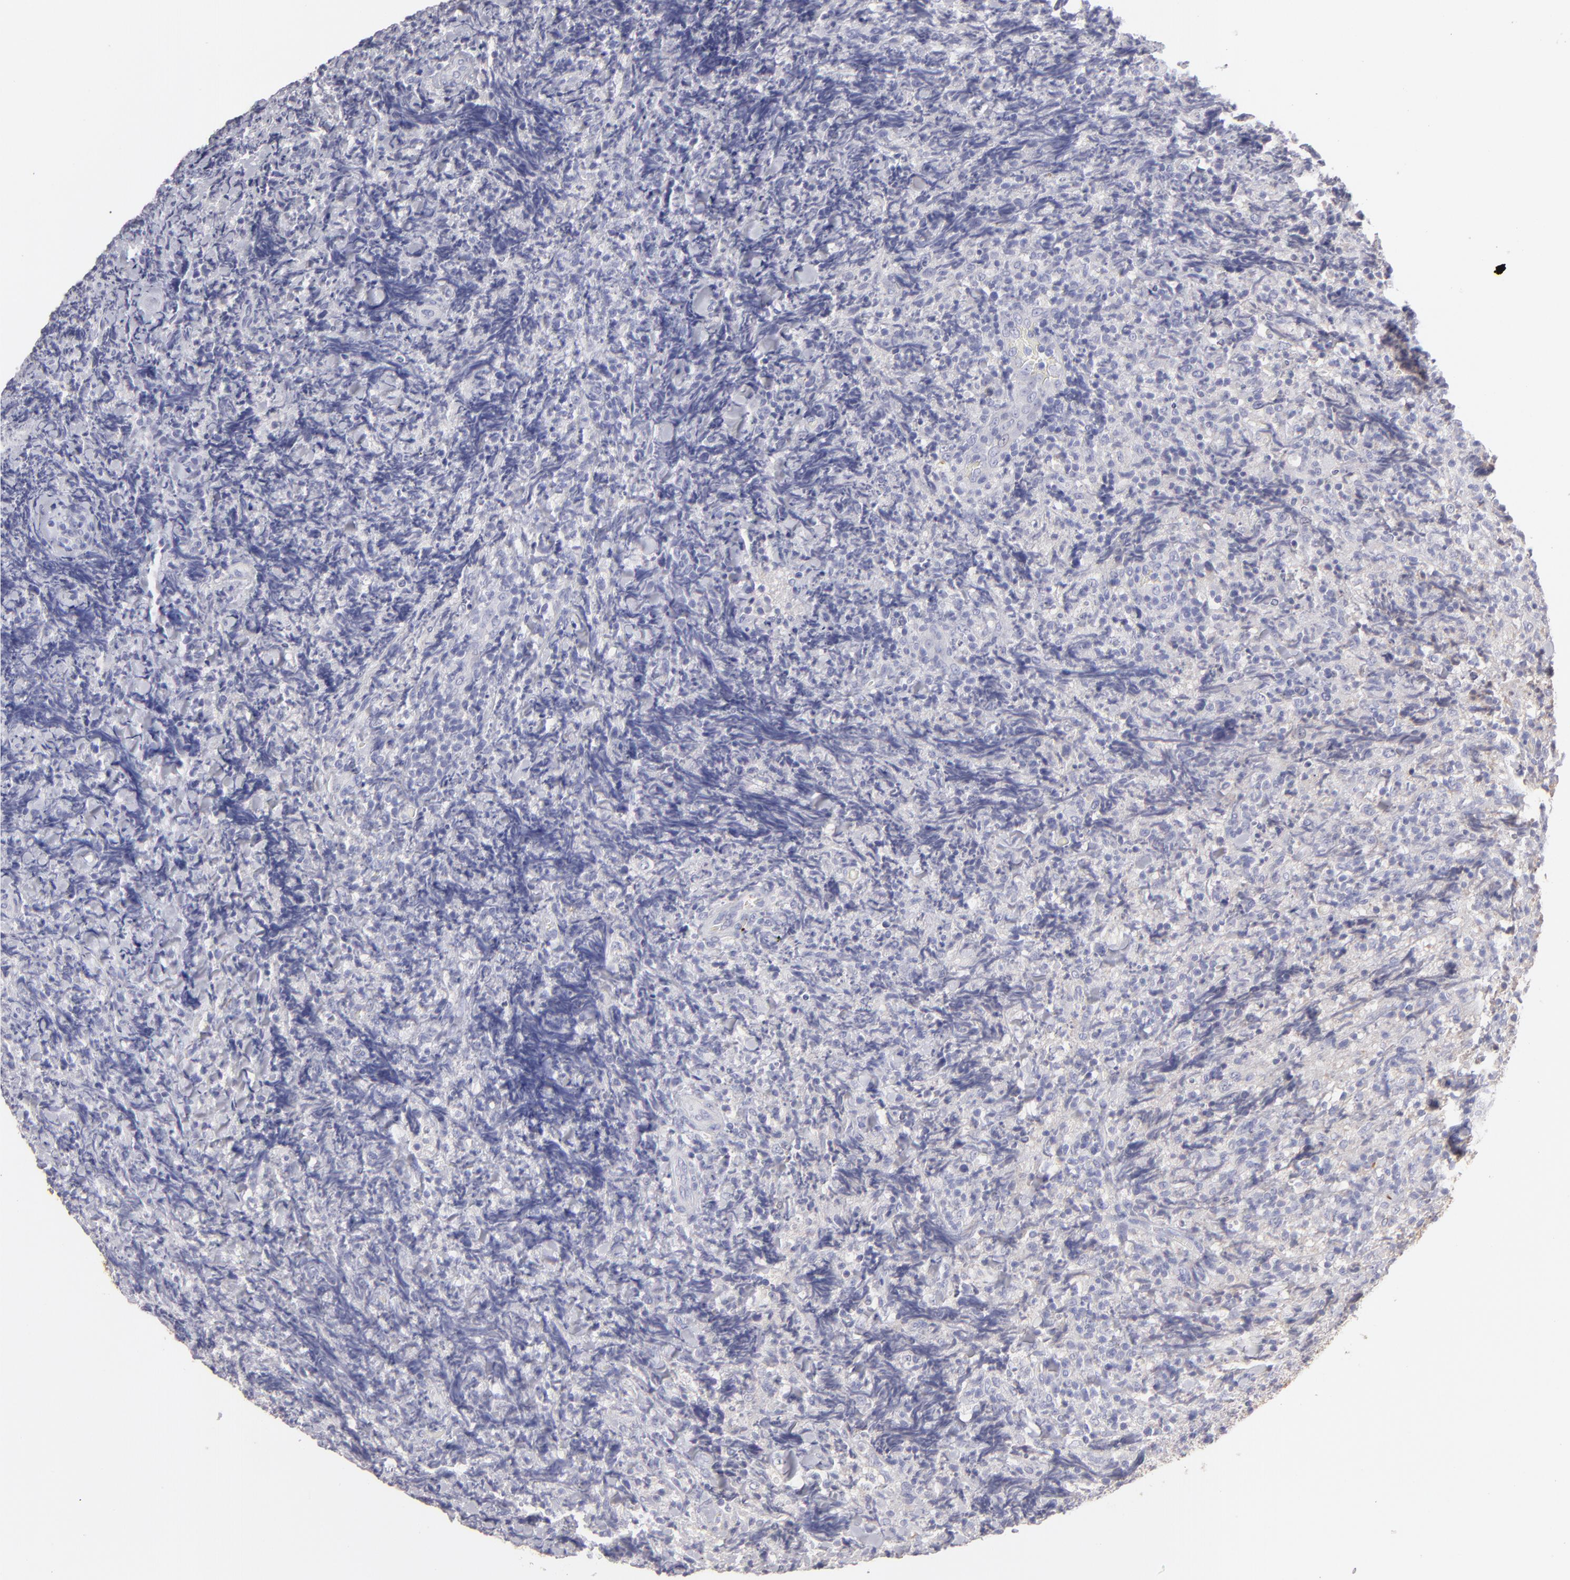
{"staining": {"intensity": "negative", "quantity": "none", "location": "none"}, "tissue": "lymphoma", "cell_type": "Tumor cells", "image_type": "cancer", "snomed": [{"axis": "morphology", "description": "Malignant lymphoma, non-Hodgkin's type, High grade"}, {"axis": "topography", "description": "Tonsil"}], "caption": "Immunohistochemical staining of human lymphoma demonstrates no significant staining in tumor cells.", "gene": "ABCC4", "patient": {"sex": "female", "age": 36}}